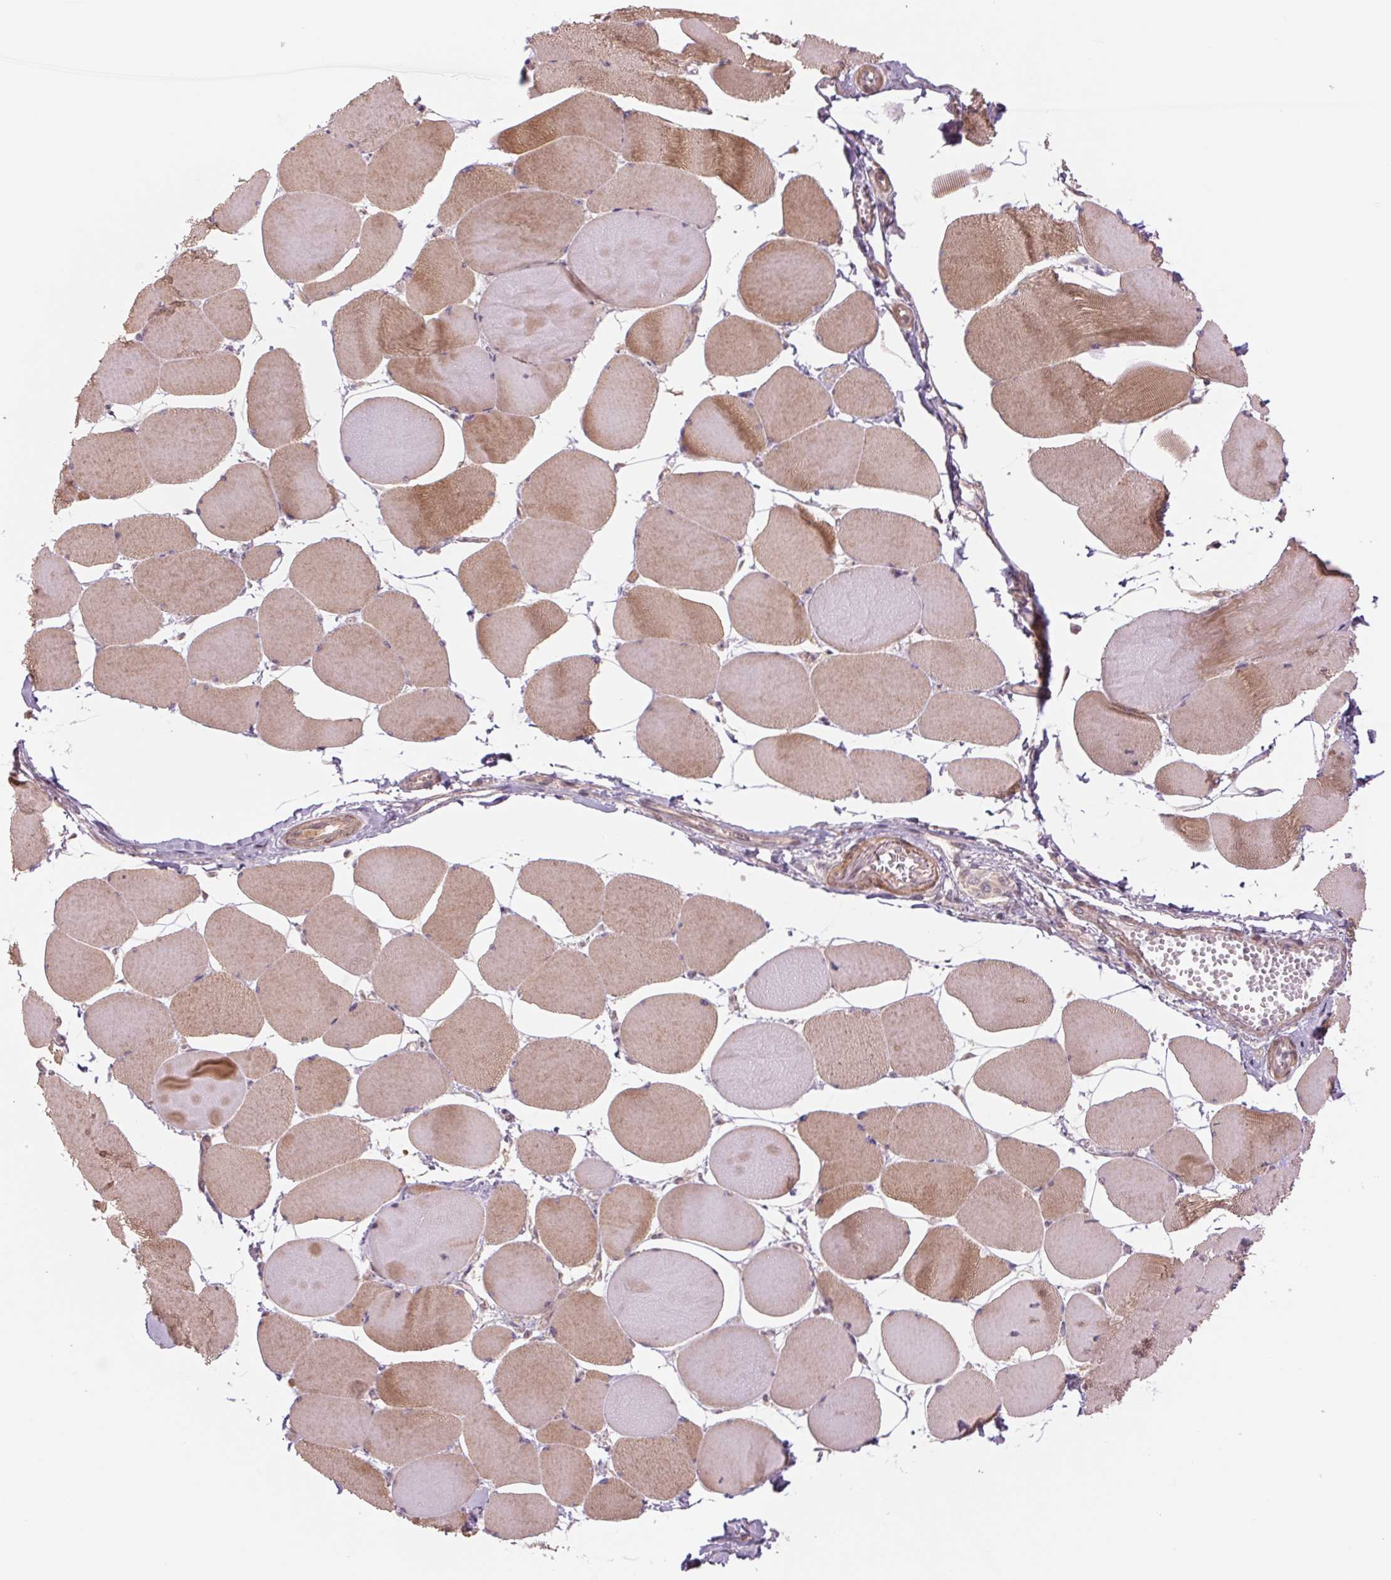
{"staining": {"intensity": "moderate", "quantity": "25%-75%", "location": "cytoplasmic/membranous"}, "tissue": "skeletal muscle", "cell_type": "Myocytes", "image_type": "normal", "snomed": [{"axis": "morphology", "description": "Normal tissue, NOS"}, {"axis": "topography", "description": "Skeletal muscle"}], "caption": "Protein expression analysis of unremarkable skeletal muscle shows moderate cytoplasmic/membranous staining in about 25%-75% of myocytes. (DAB IHC with brightfield microscopy, high magnification).", "gene": "PPIAL4A", "patient": {"sex": "female", "age": 75}}